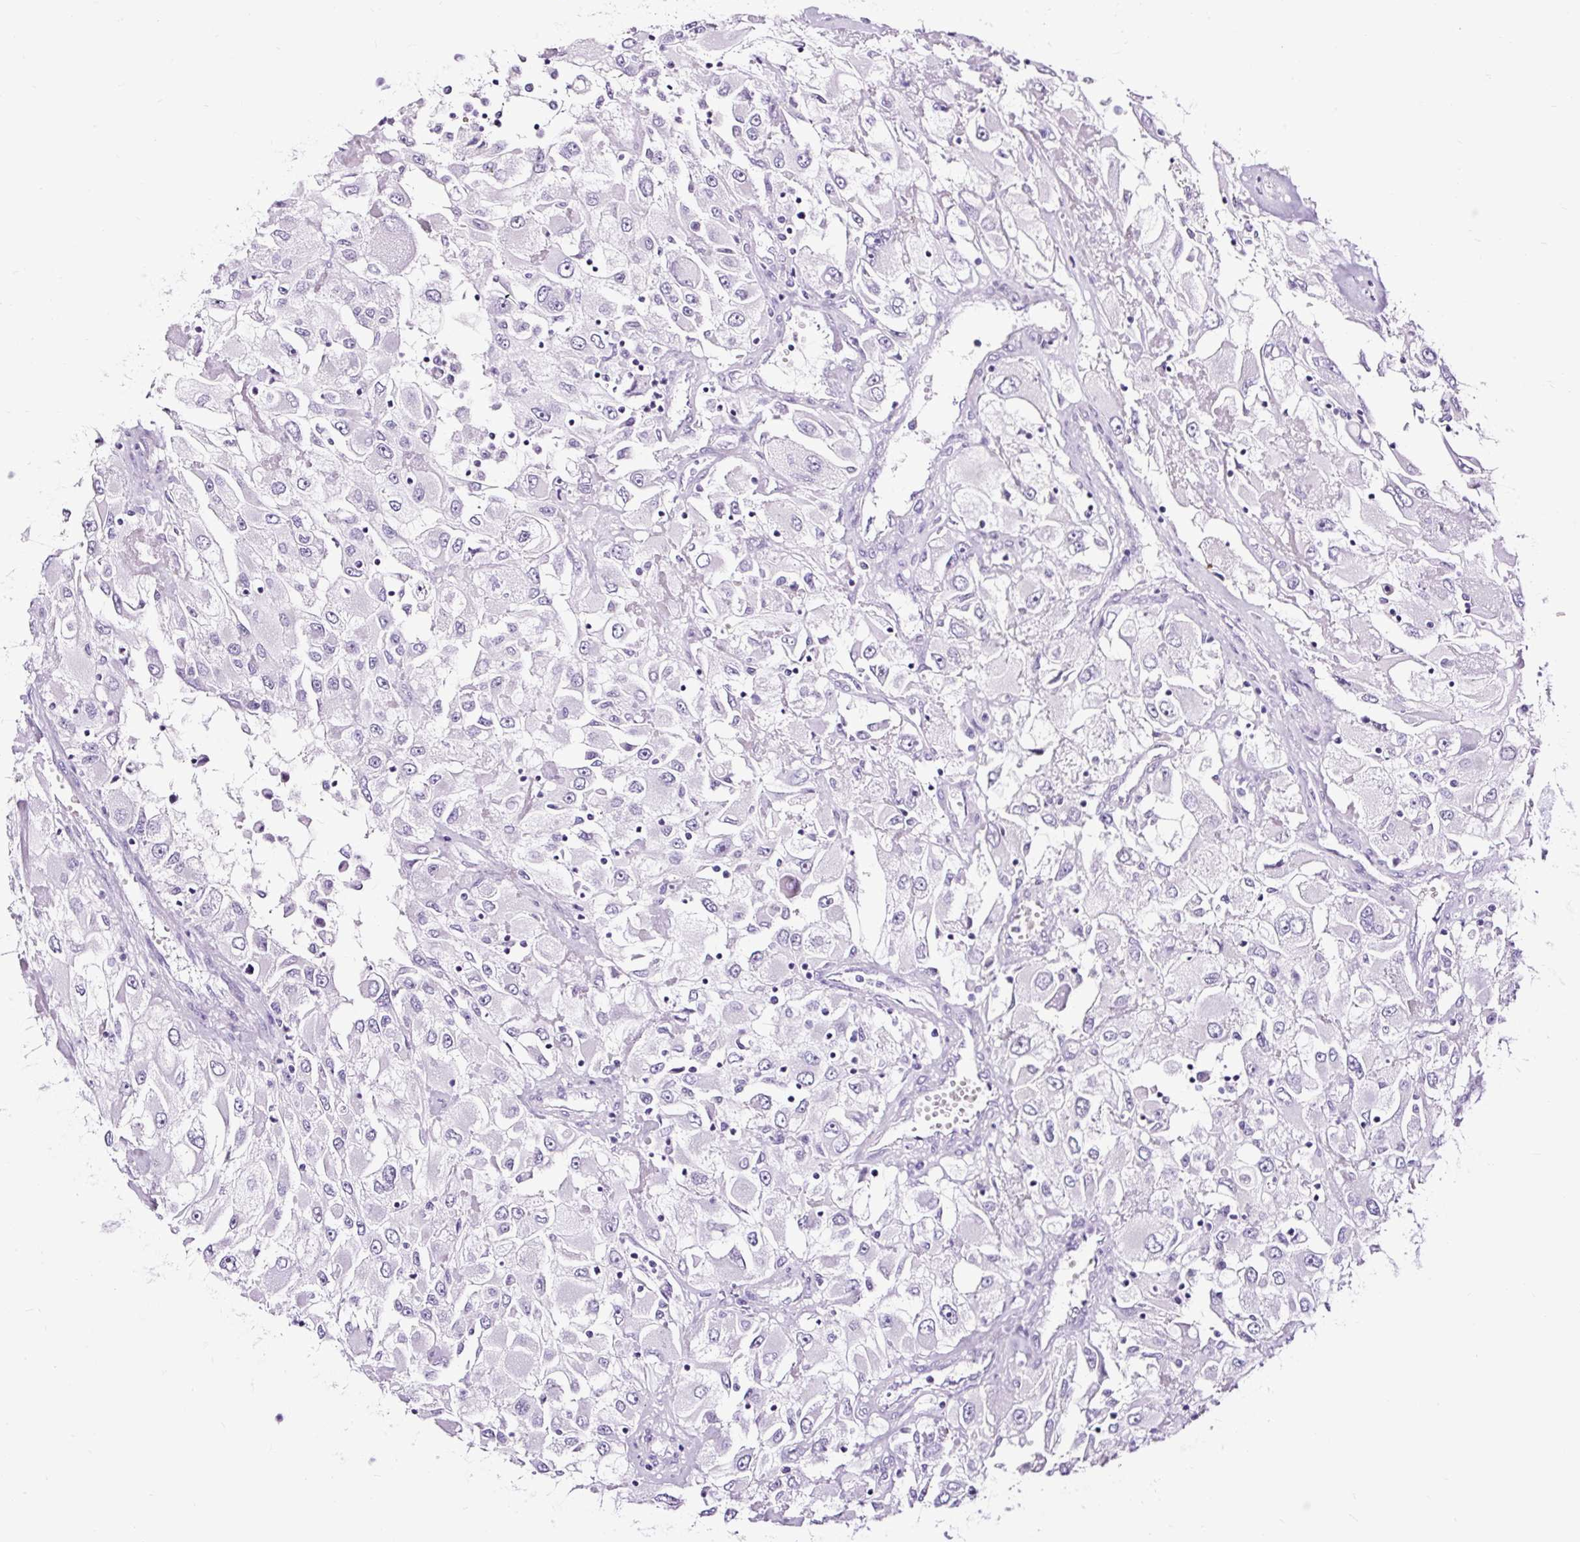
{"staining": {"intensity": "negative", "quantity": "none", "location": "none"}, "tissue": "renal cancer", "cell_type": "Tumor cells", "image_type": "cancer", "snomed": [{"axis": "morphology", "description": "Adenocarcinoma, NOS"}, {"axis": "topography", "description": "Kidney"}], "caption": "A micrograph of human renal cancer is negative for staining in tumor cells.", "gene": "NPHS2", "patient": {"sex": "female", "age": 52}}